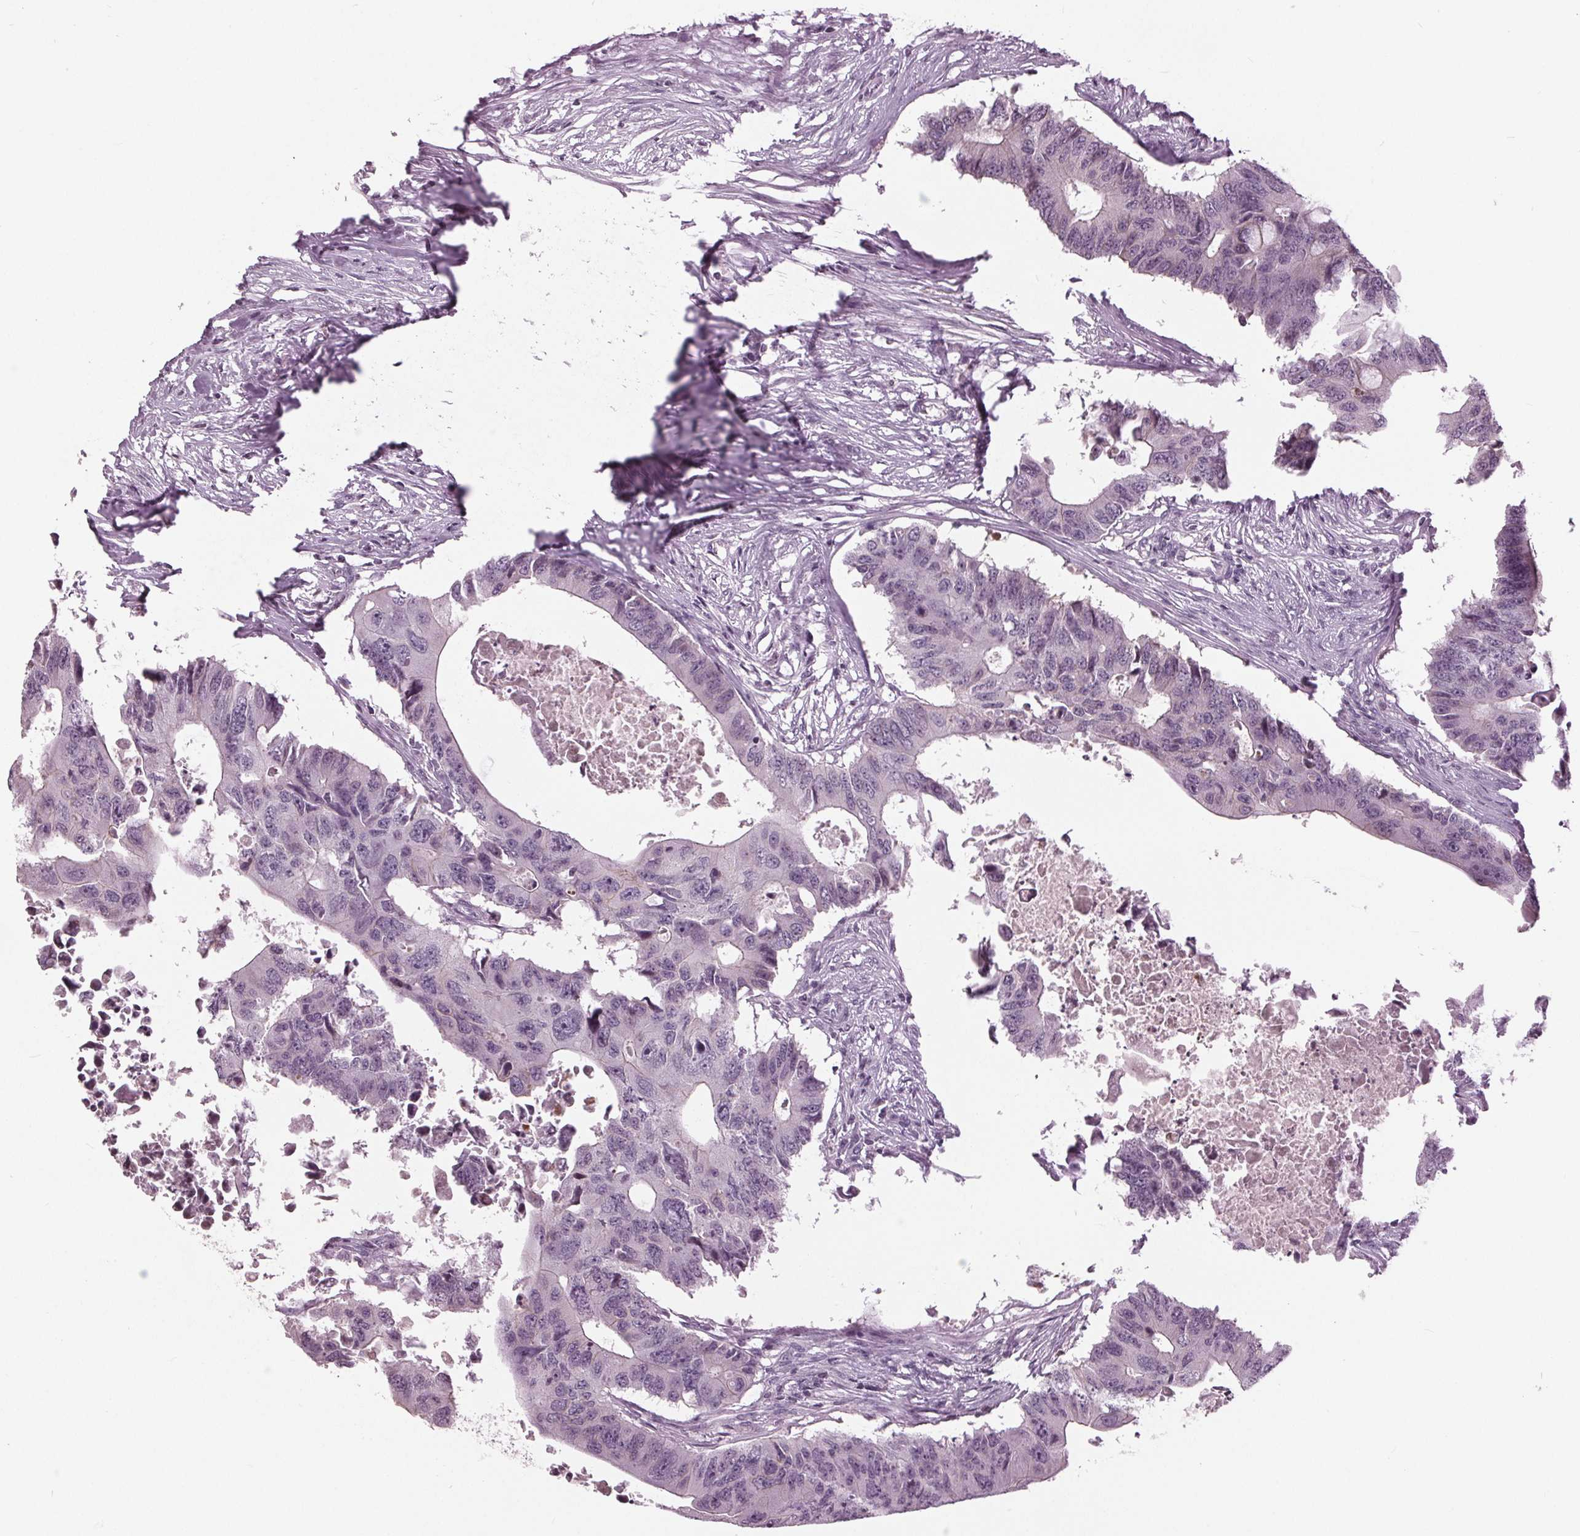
{"staining": {"intensity": "negative", "quantity": "none", "location": "none"}, "tissue": "colorectal cancer", "cell_type": "Tumor cells", "image_type": "cancer", "snomed": [{"axis": "morphology", "description": "Adenocarcinoma, NOS"}, {"axis": "topography", "description": "Colon"}], "caption": "Immunohistochemistry of colorectal adenocarcinoma shows no staining in tumor cells.", "gene": "SLC9A4", "patient": {"sex": "male", "age": 71}}